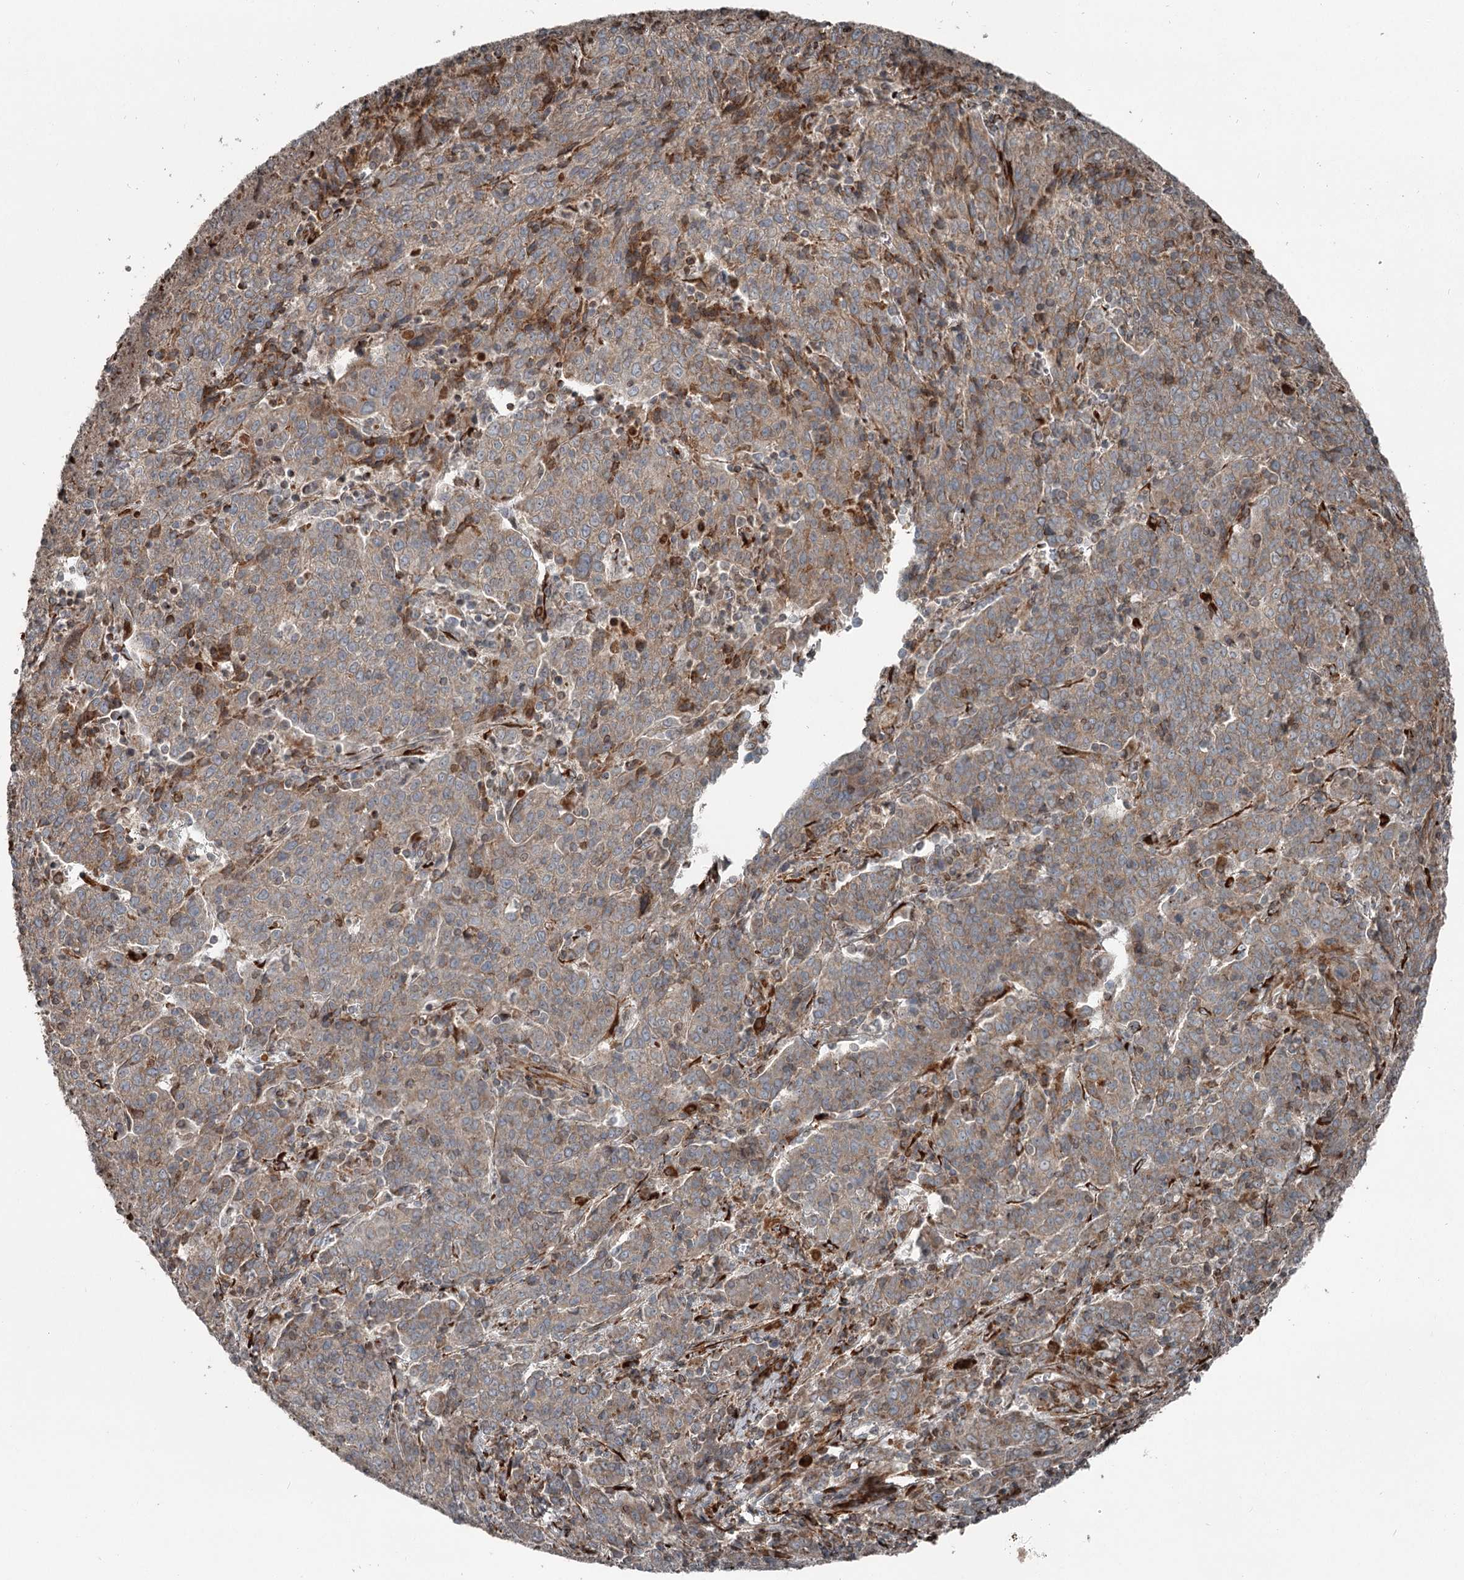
{"staining": {"intensity": "moderate", "quantity": "25%-75%", "location": "cytoplasmic/membranous"}, "tissue": "cervical cancer", "cell_type": "Tumor cells", "image_type": "cancer", "snomed": [{"axis": "morphology", "description": "Squamous cell carcinoma, NOS"}, {"axis": "topography", "description": "Cervix"}], "caption": "Protein analysis of cervical cancer (squamous cell carcinoma) tissue shows moderate cytoplasmic/membranous expression in about 25%-75% of tumor cells.", "gene": "RASSF8", "patient": {"sex": "female", "age": 67}}